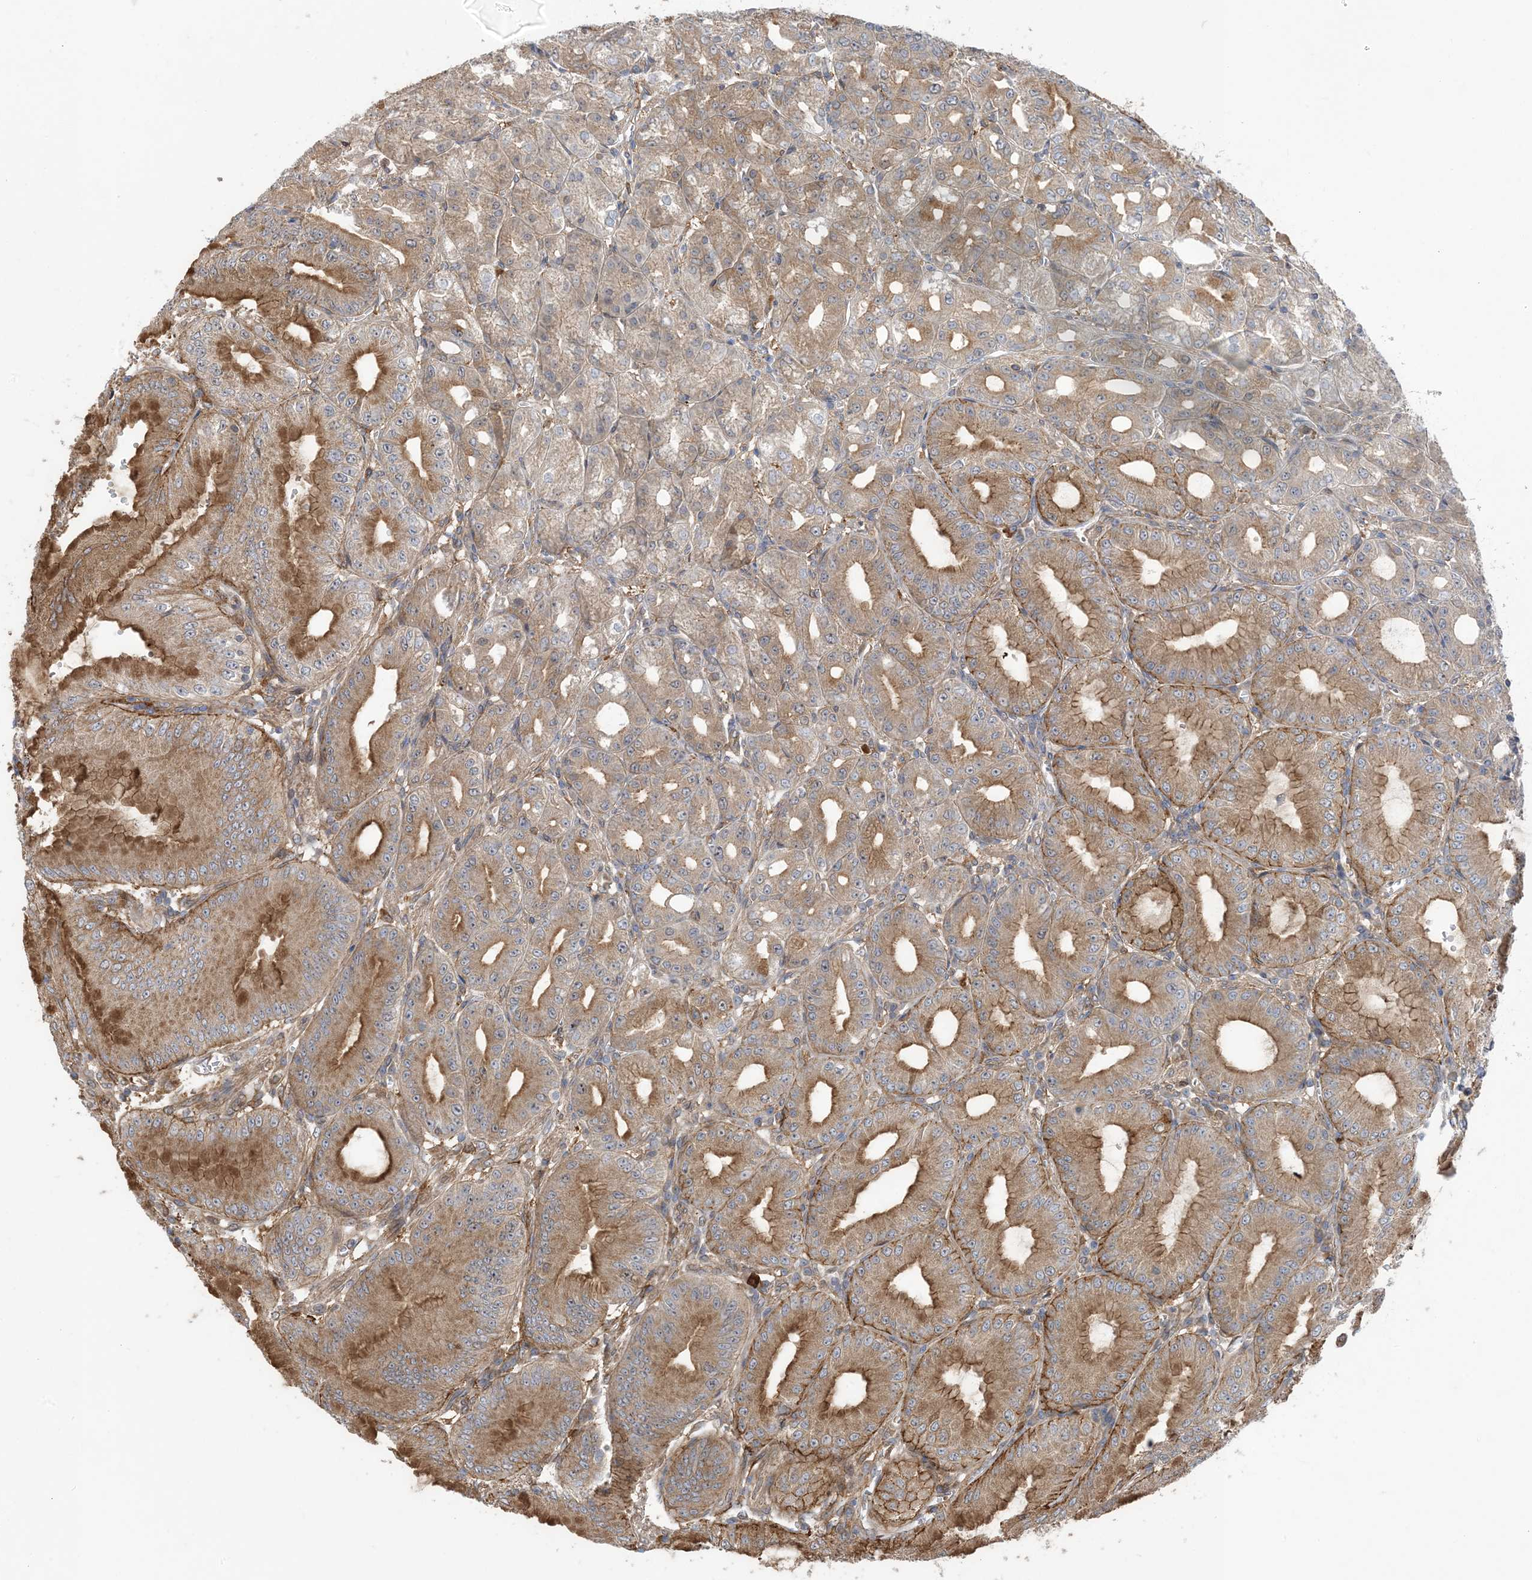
{"staining": {"intensity": "moderate", "quantity": ">75%", "location": "cytoplasmic/membranous"}, "tissue": "stomach", "cell_type": "Glandular cells", "image_type": "normal", "snomed": [{"axis": "morphology", "description": "Normal tissue, NOS"}, {"axis": "topography", "description": "Stomach, lower"}], "caption": "About >75% of glandular cells in normal stomach demonstrate moderate cytoplasmic/membranous protein positivity as visualized by brown immunohistochemical staining.", "gene": "HS1BP3", "patient": {"sex": "male", "age": 71}}